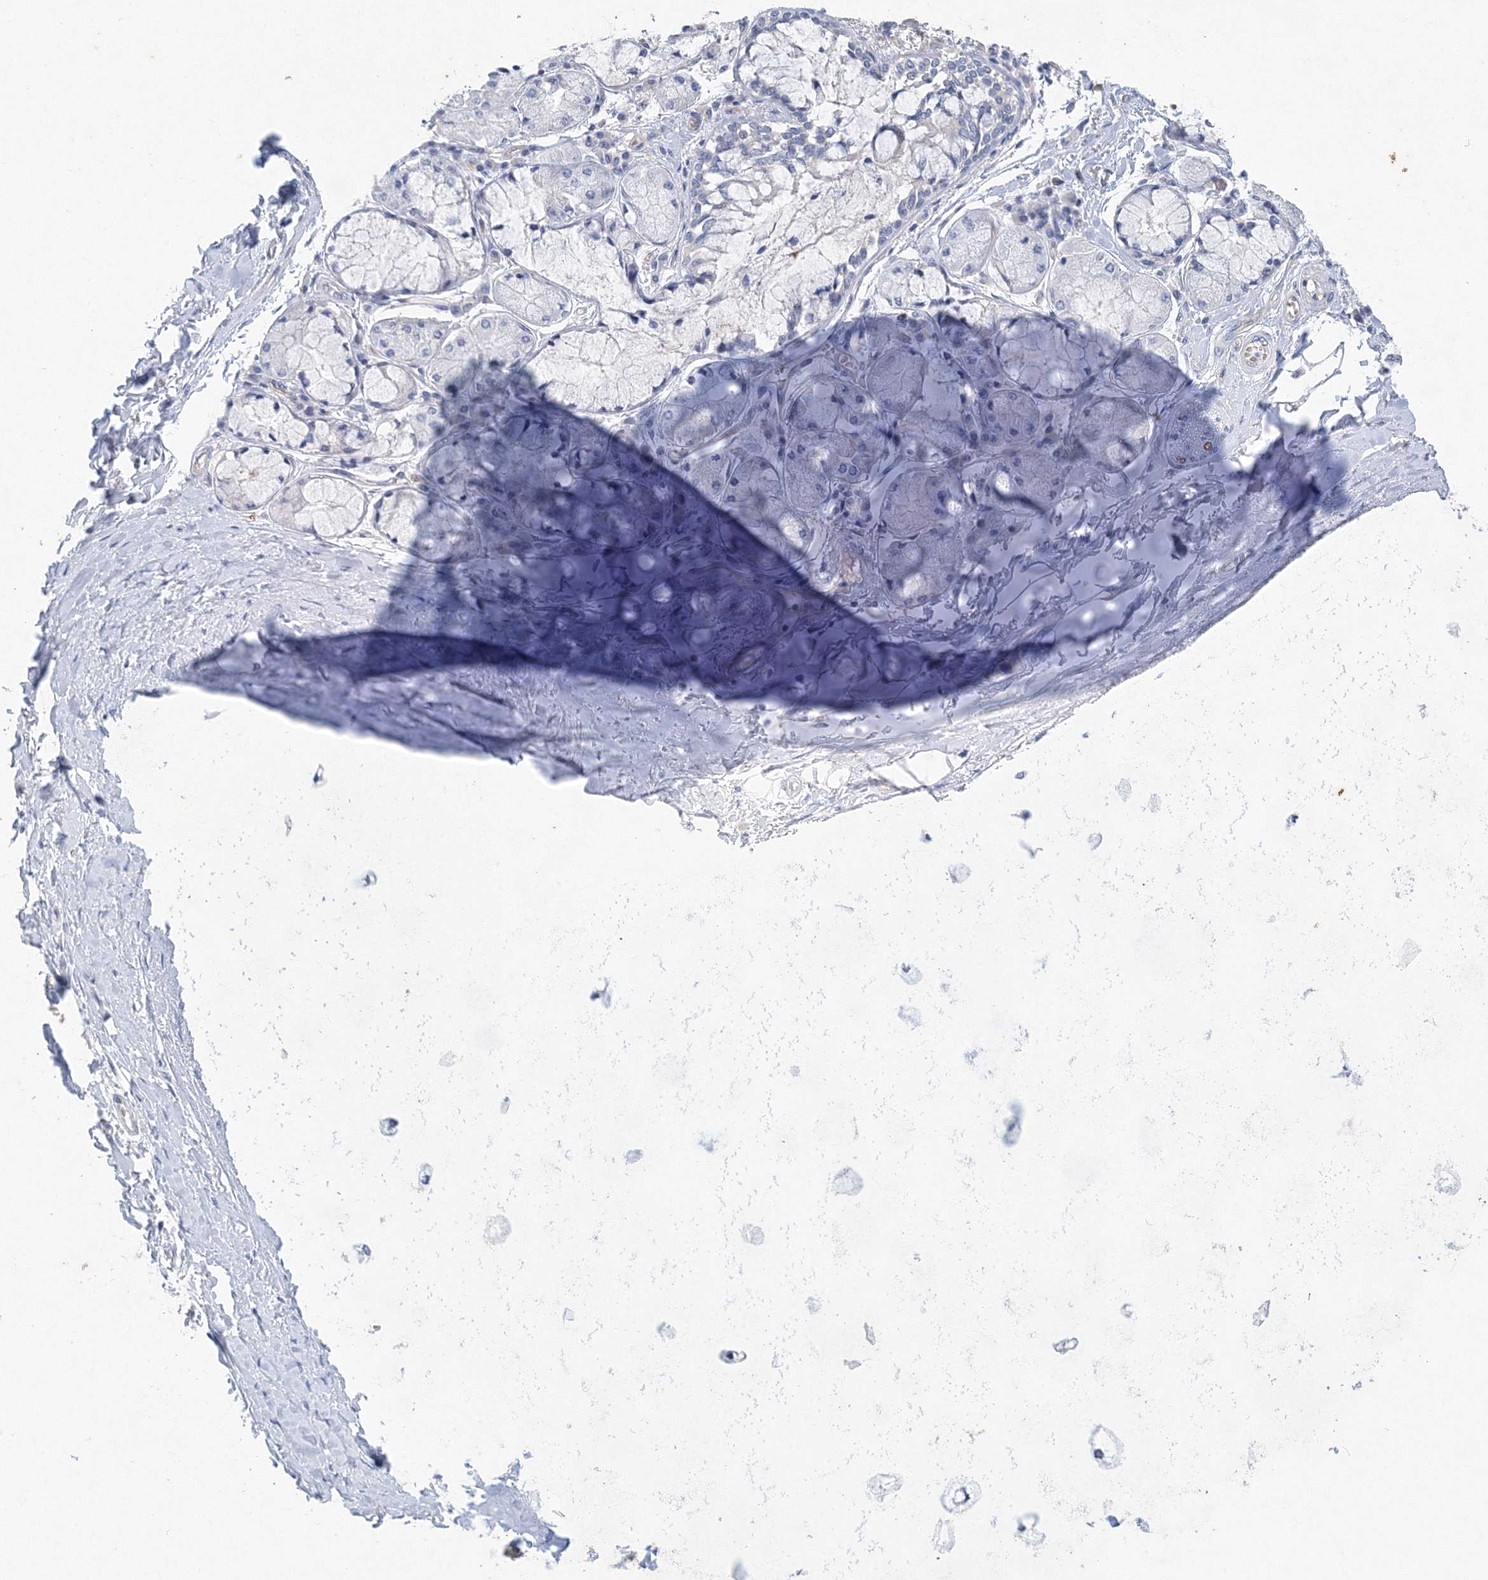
{"staining": {"intensity": "negative", "quantity": "none", "location": "none"}, "tissue": "soft tissue", "cell_type": "Chondrocytes", "image_type": "normal", "snomed": [{"axis": "morphology", "description": "Normal tissue, NOS"}, {"axis": "topography", "description": "Cartilage tissue"}, {"axis": "topography", "description": "Bronchus"}, {"axis": "topography", "description": "Lung"}, {"axis": "topography", "description": "Peripheral nerve tissue"}], "caption": "High magnification brightfield microscopy of unremarkable soft tissue stained with DAB (brown) and counterstained with hematoxylin (blue): chondrocytes show no significant expression. Nuclei are stained in blue.", "gene": "TANC1", "patient": {"sex": "female", "age": 49}}